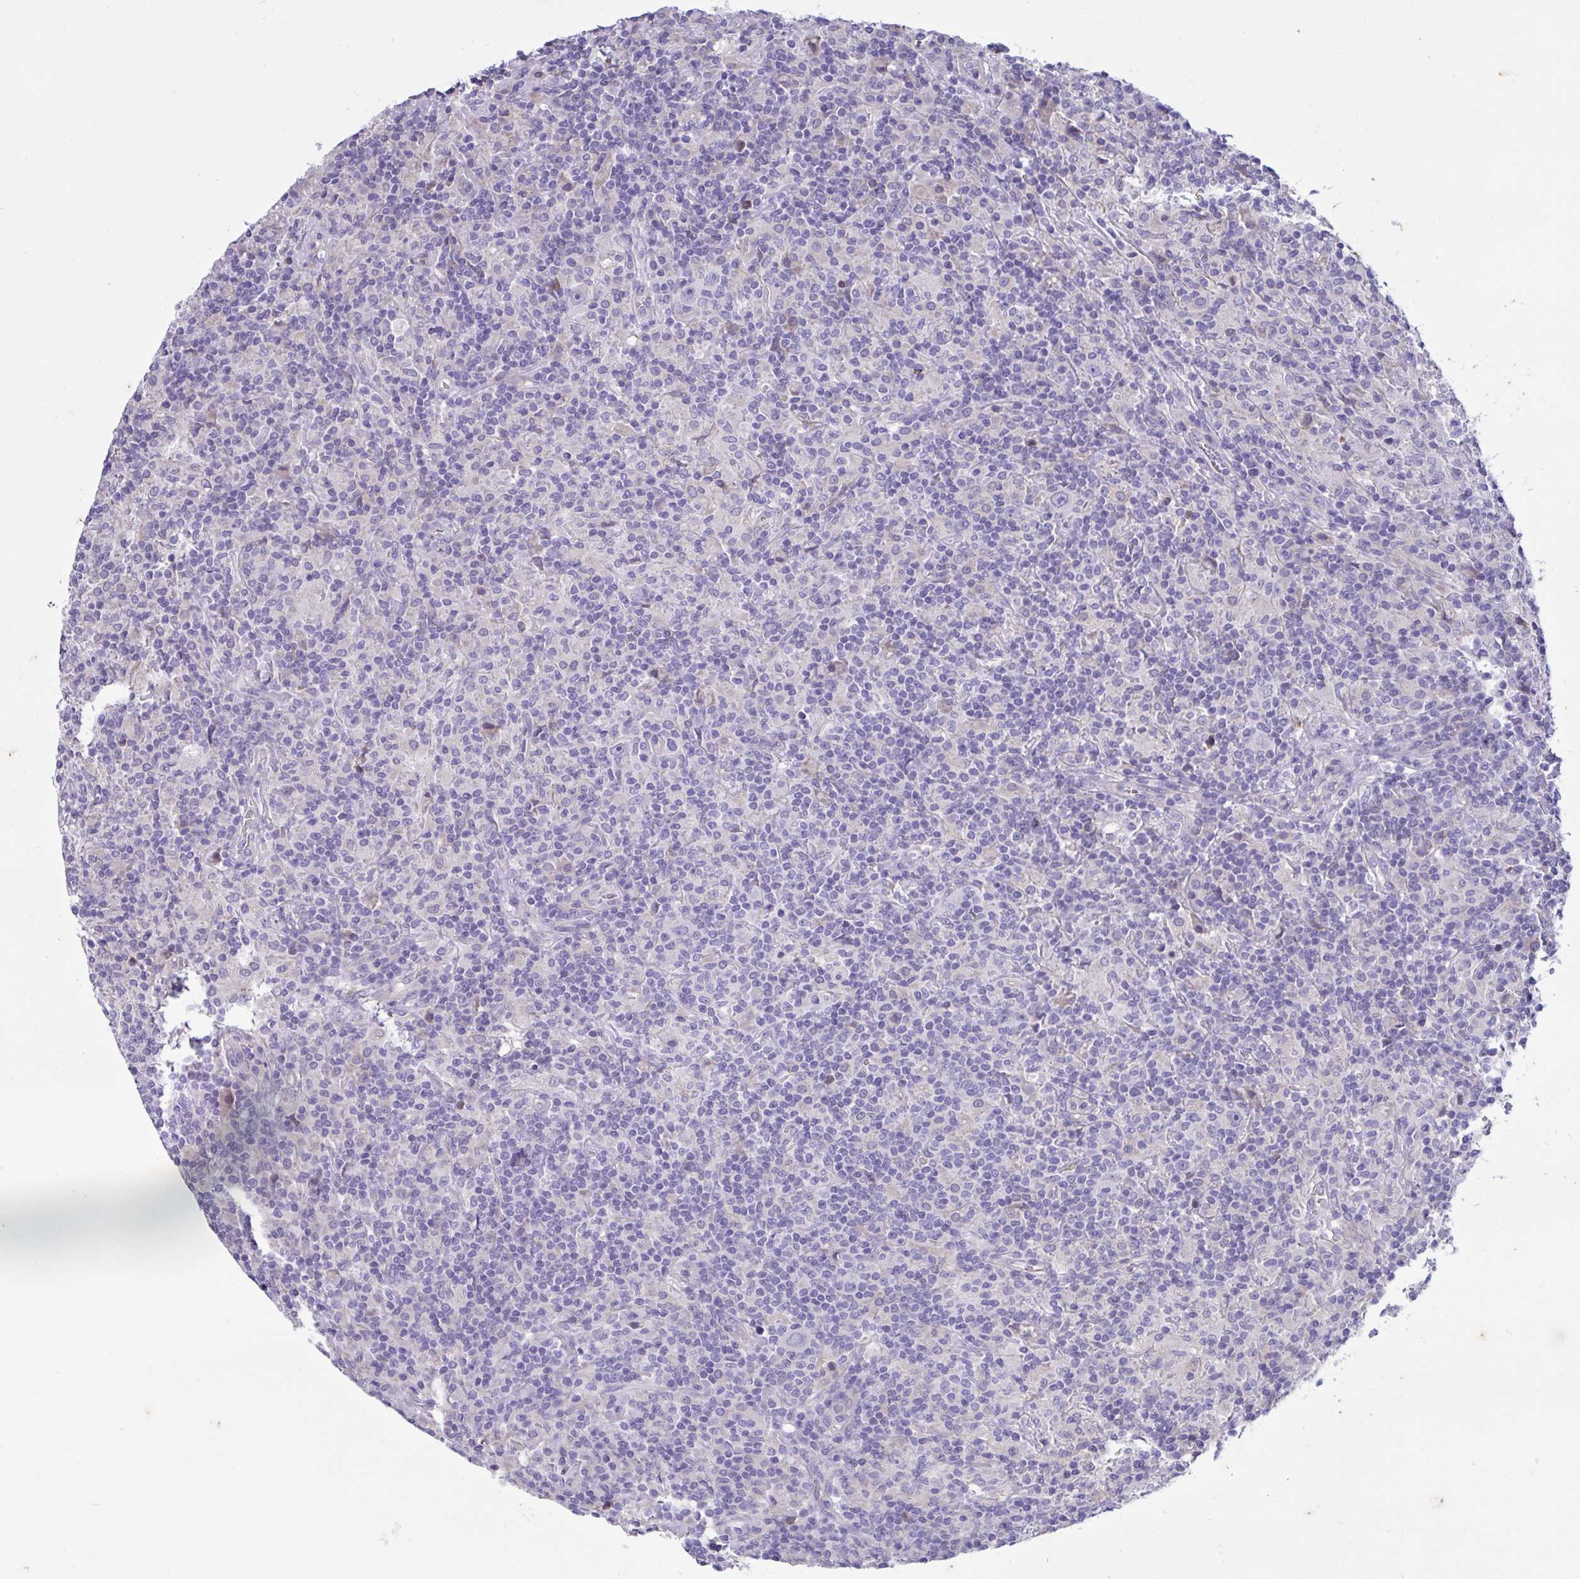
{"staining": {"intensity": "negative", "quantity": "none", "location": "none"}, "tissue": "lymphoma", "cell_type": "Tumor cells", "image_type": "cancer", "snomed": [{"axis": "morphology", "description": "Hodgkin's disease, NOS"}, {"axis": "topography", "description": "Lymph node"}], "caption": "High magnification brightfield microscopy of lymphoma stained with DAB (3,3'-diaminobenzidine) (brown) and counterstained with hematoxylin (blue): tumor cells show no significant staining.", "gene": "SLC66A1", "patient": {"sex": "male", "age": 70}}